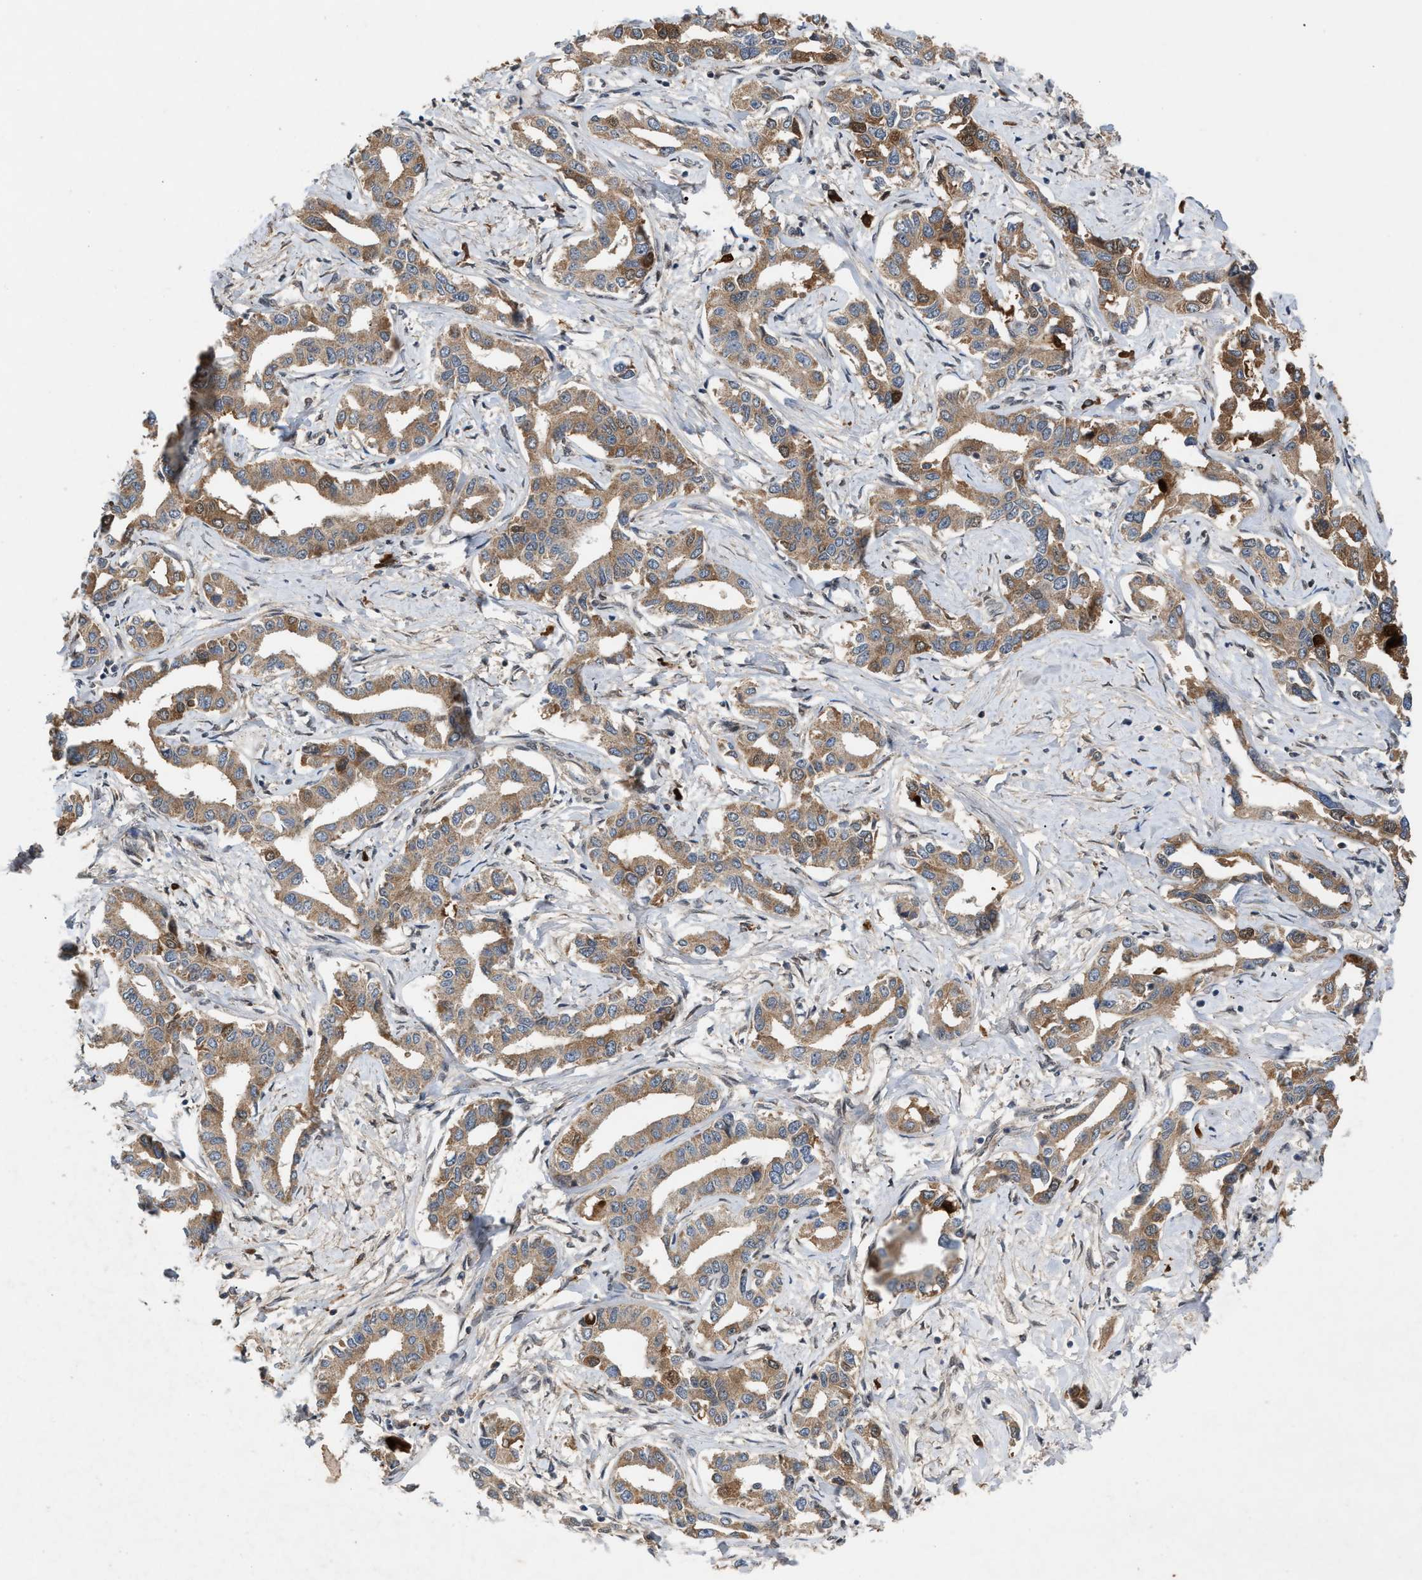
{"staining": {"intensity": "moderate", "quantity": ">75%", "location": "cytoplasmic/membranous,nuclear"}, "tissue": "liver cancer", "cell_type": "Tumor cells", "image_type": "cancer", "snomed": [{"axis": "morphology", "description": "Cholangiocarcinoma"}, {"axis": "topography", "description": "Liver"}], "caption": "Moderate cytoplasmic/membranous and nuclear positivity for a protein is present in about >75% of tumor cells of liver cholangiocarcinoma using immunohistochemistry (IHC).", "gene": "RUSC2", "patient": {"sex": "male", "age": 59}}